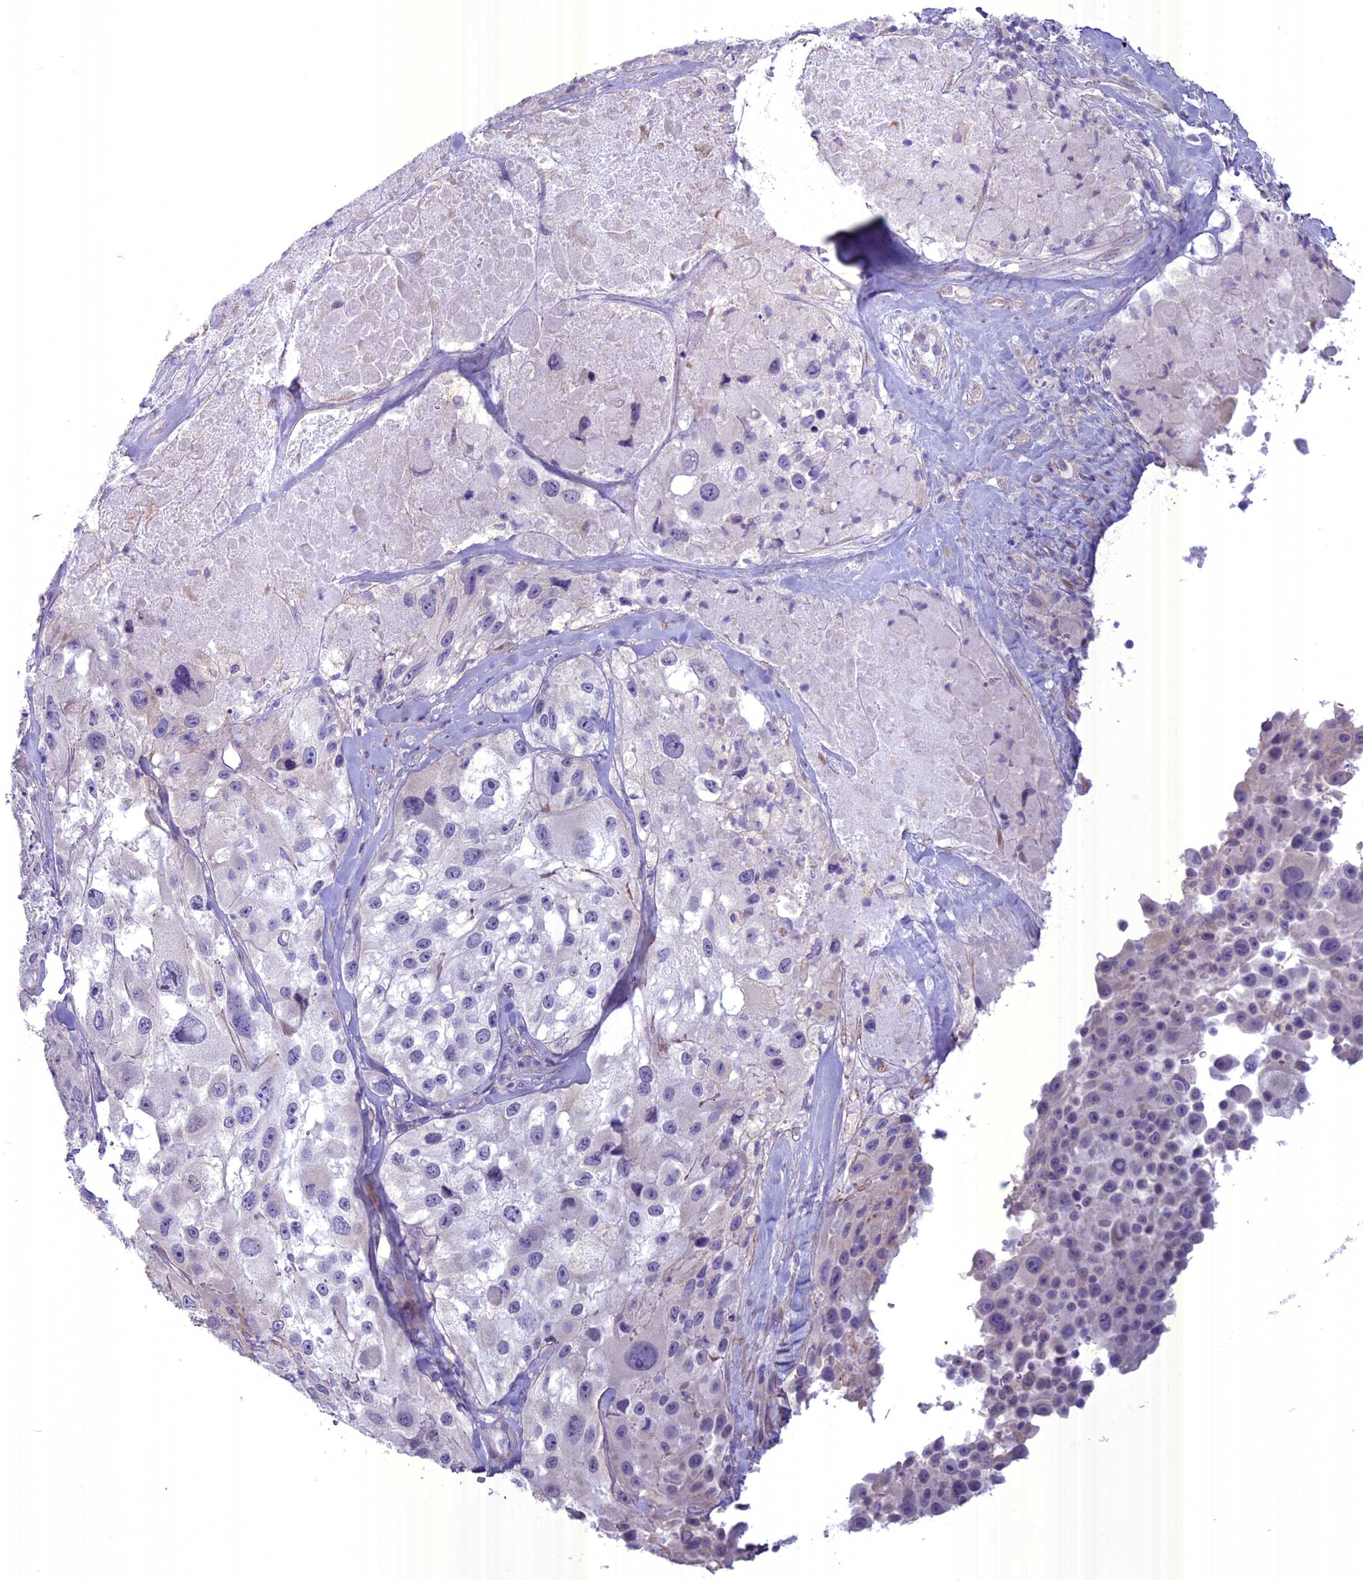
{"staining": {"intensity": "negative", "quantity": "none", "location": "none"}, "tissue": "melanoma", "cell_type": "Tumor cells", "image_type": "cancer", "snomed": [{"axis": "morphology", "description": "Malignant melanoma, Metastatic site"}, {"axis": "topography", "description": "Lymph node"}], "caption": "A micrograph of human malignant melanoma (metastatic site) is negative for staining in tumor cells.", "gene": "SPHKAP", "patient": {"sex": "male", "age": 62}}